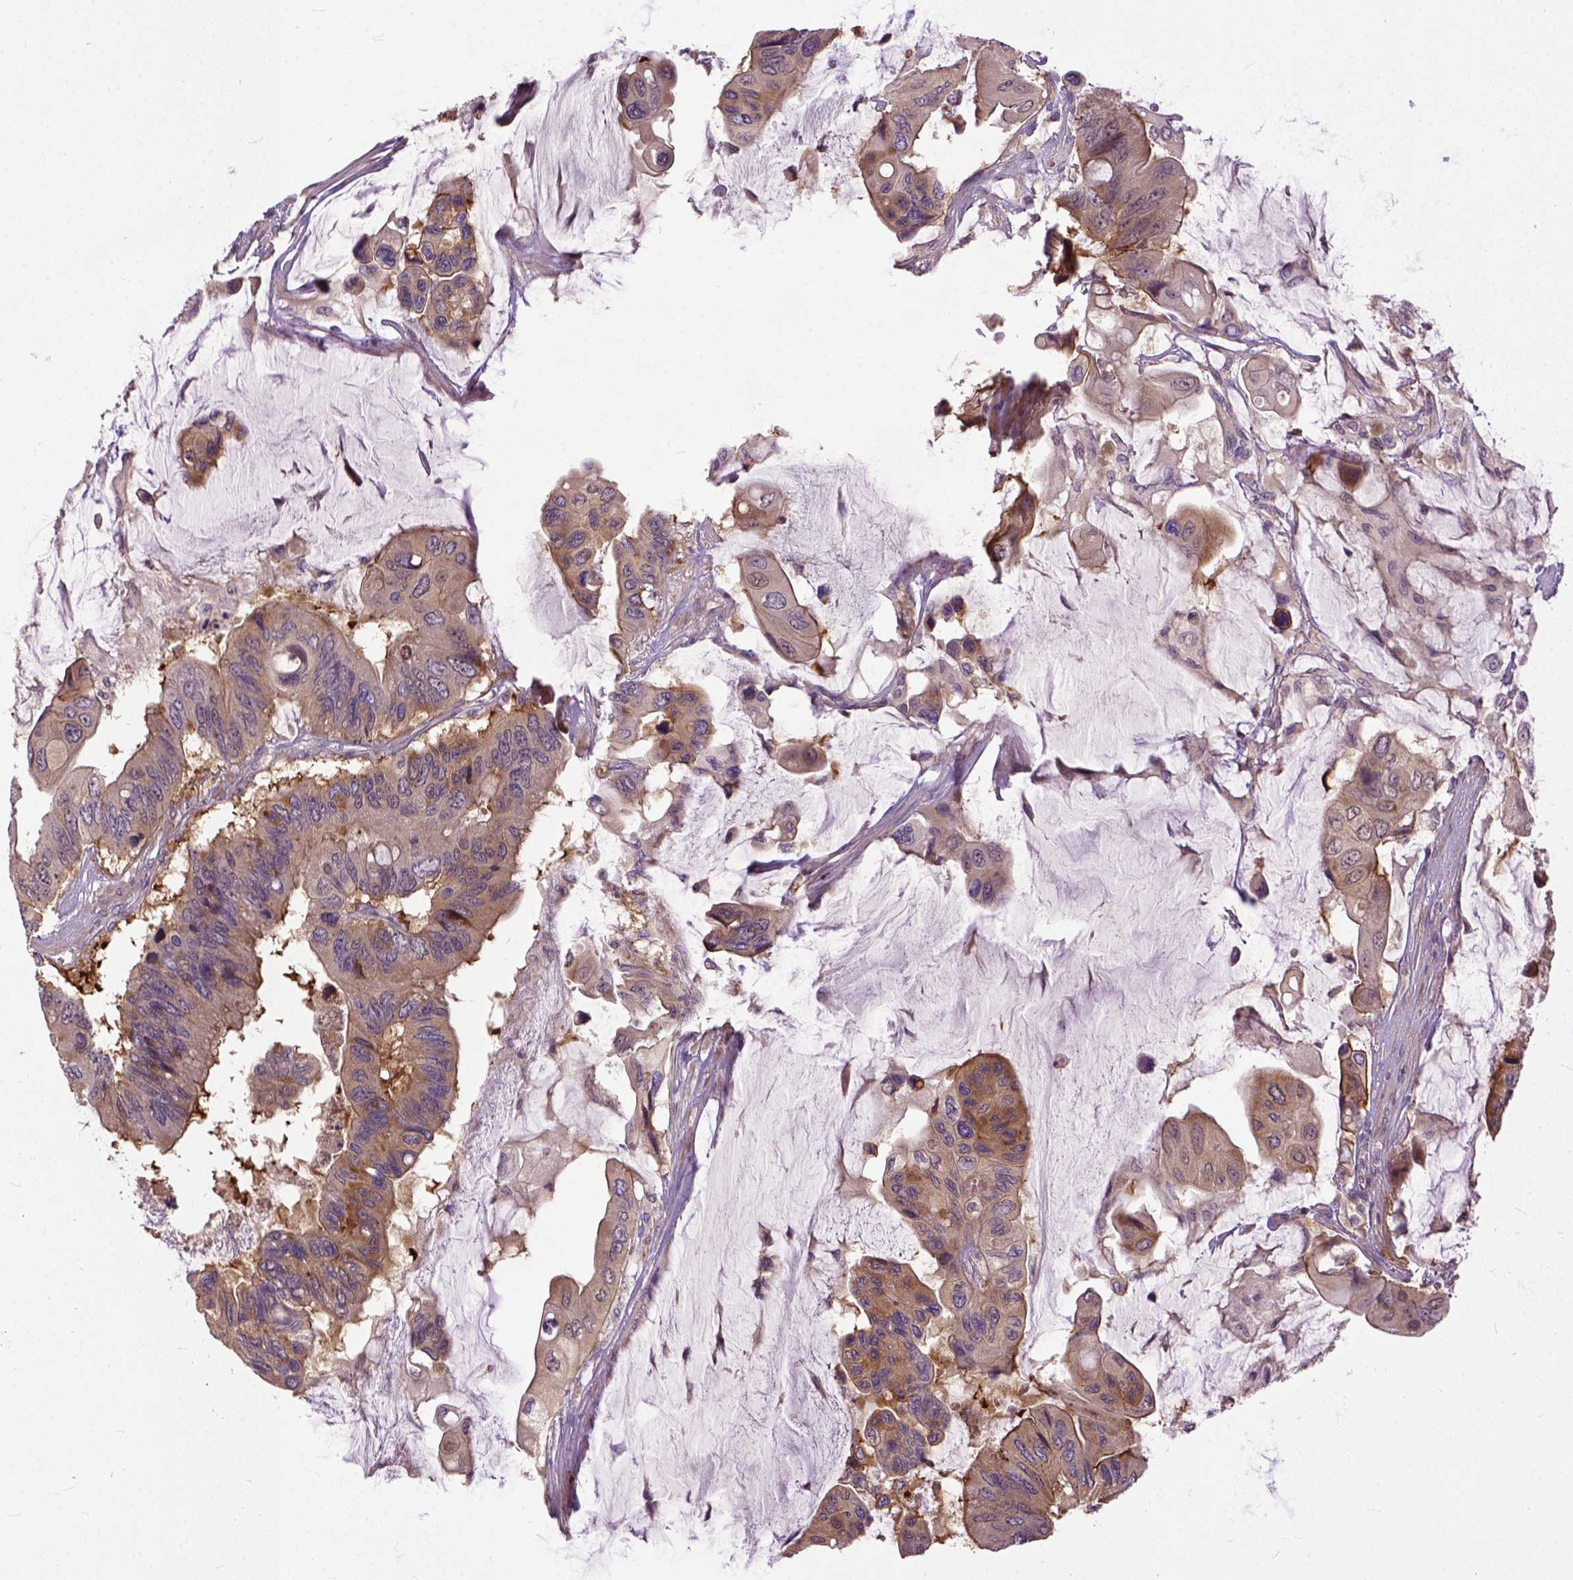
{"staining": {"intensity": "moderate", "quantity": "<25%", "location": "cytoplasmic/membranous"}, "tissue": "colorectal cancer", "cell_type": "Tumor cells", "image_type": "cancer", "snomed": [{"axis": "morphology", "description": "Adenocarcinoma, NOS"}, {"axis": "topography", "description": "Rectum"}], "caption": "A photomicrograph of colorectal cancer (adenocarcinoma) stained for a protein reveals moderate cytoplasmic/membranous brown staining in tumor cells.", "gene": "CPNE1", "patient": {"sex": "male", "age": 63}}